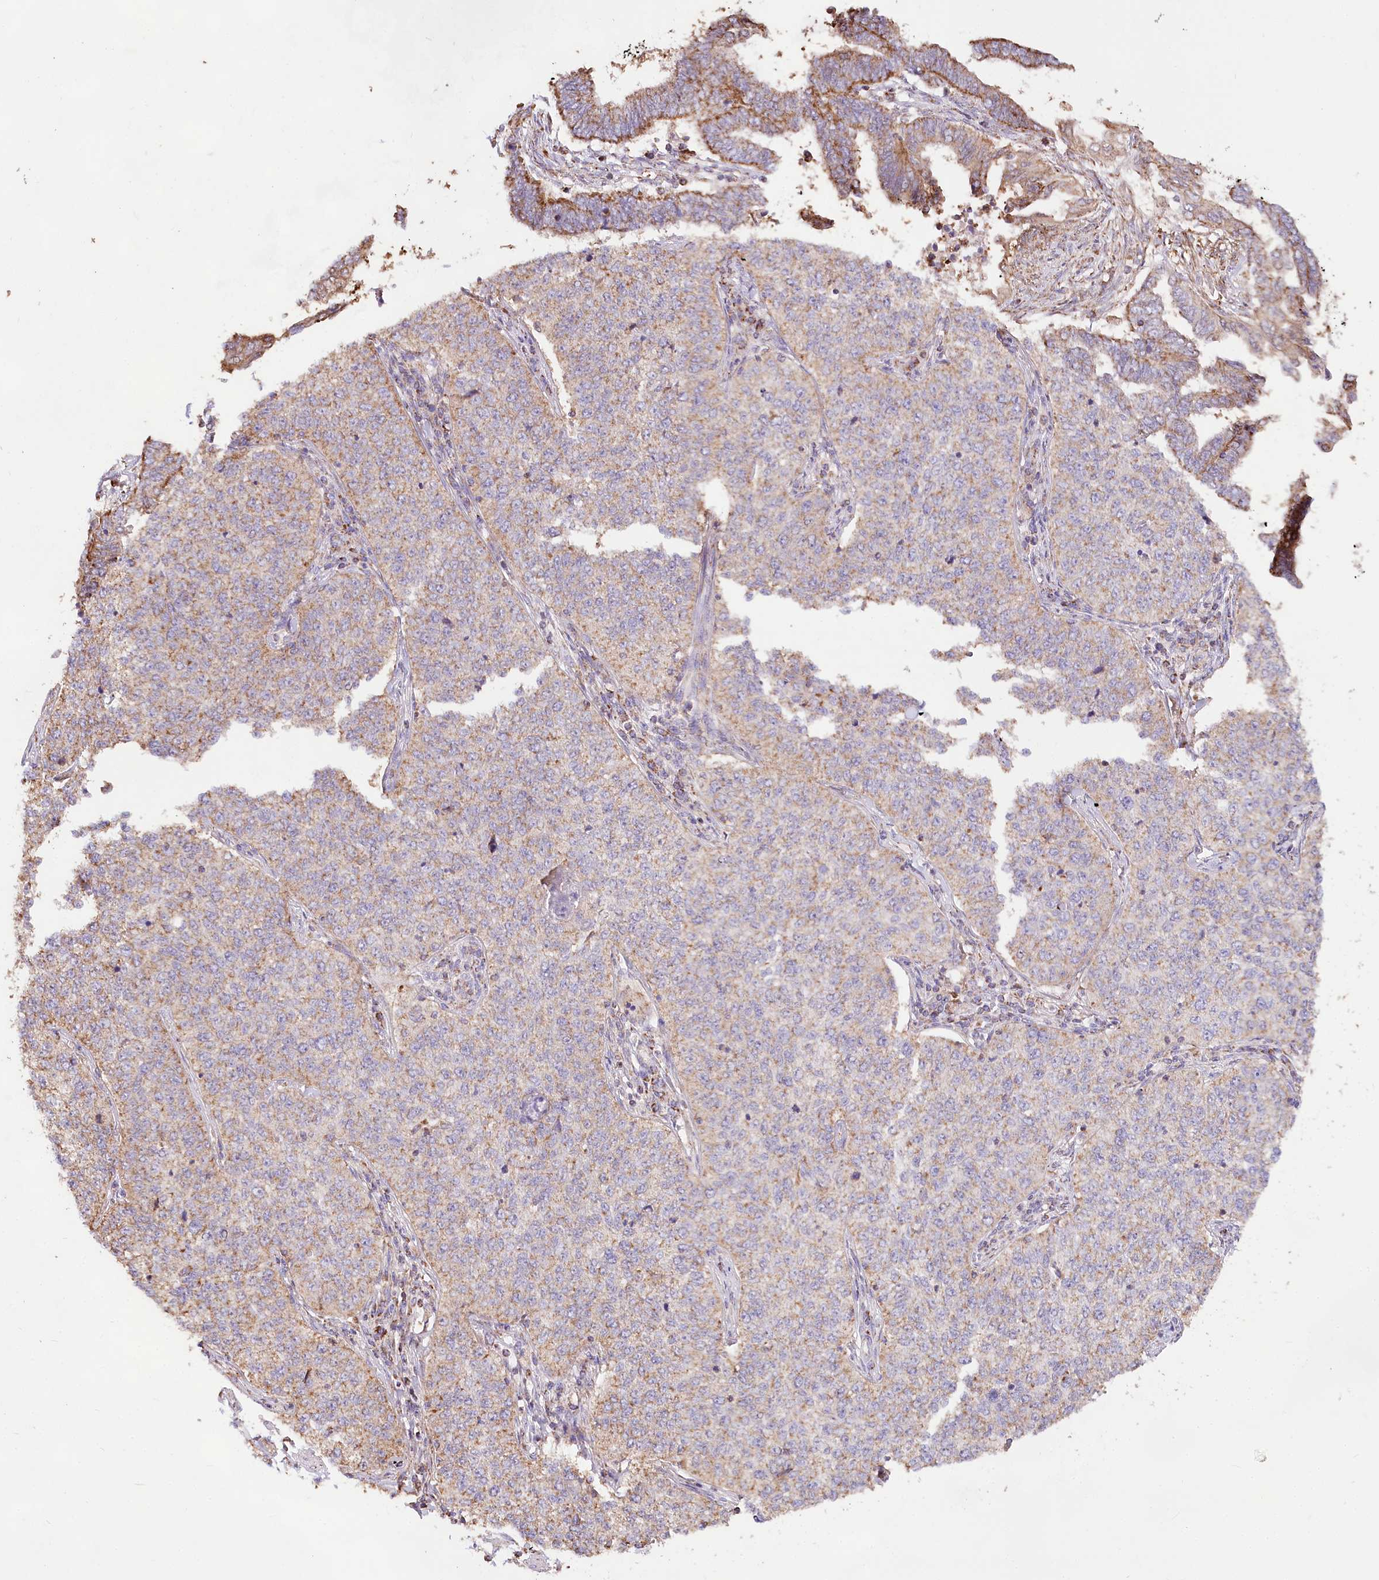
{"staining": {"intensity": "weak", "quantity": "25%-75%", "location": "cytoplasmic/membranous"}, "tissue": "cervical cancer", "cell_type": "Tumor cells", "image_type": "cancer", "snomed": [{"axis": "morphology", "description": "Squamous cell carcinoma, NOS"}, {"axis": "topography", "description": "Cervix"}], "caption": "Human cervical cancer (squamous cell carcinoma) stained with a brown dye exhibits weak cytoplasmic/membranous positive staining in about 25%-75% of tumor cells.", "gene": "TASOR2", "patient": {"sex": "female", "age": 35}}